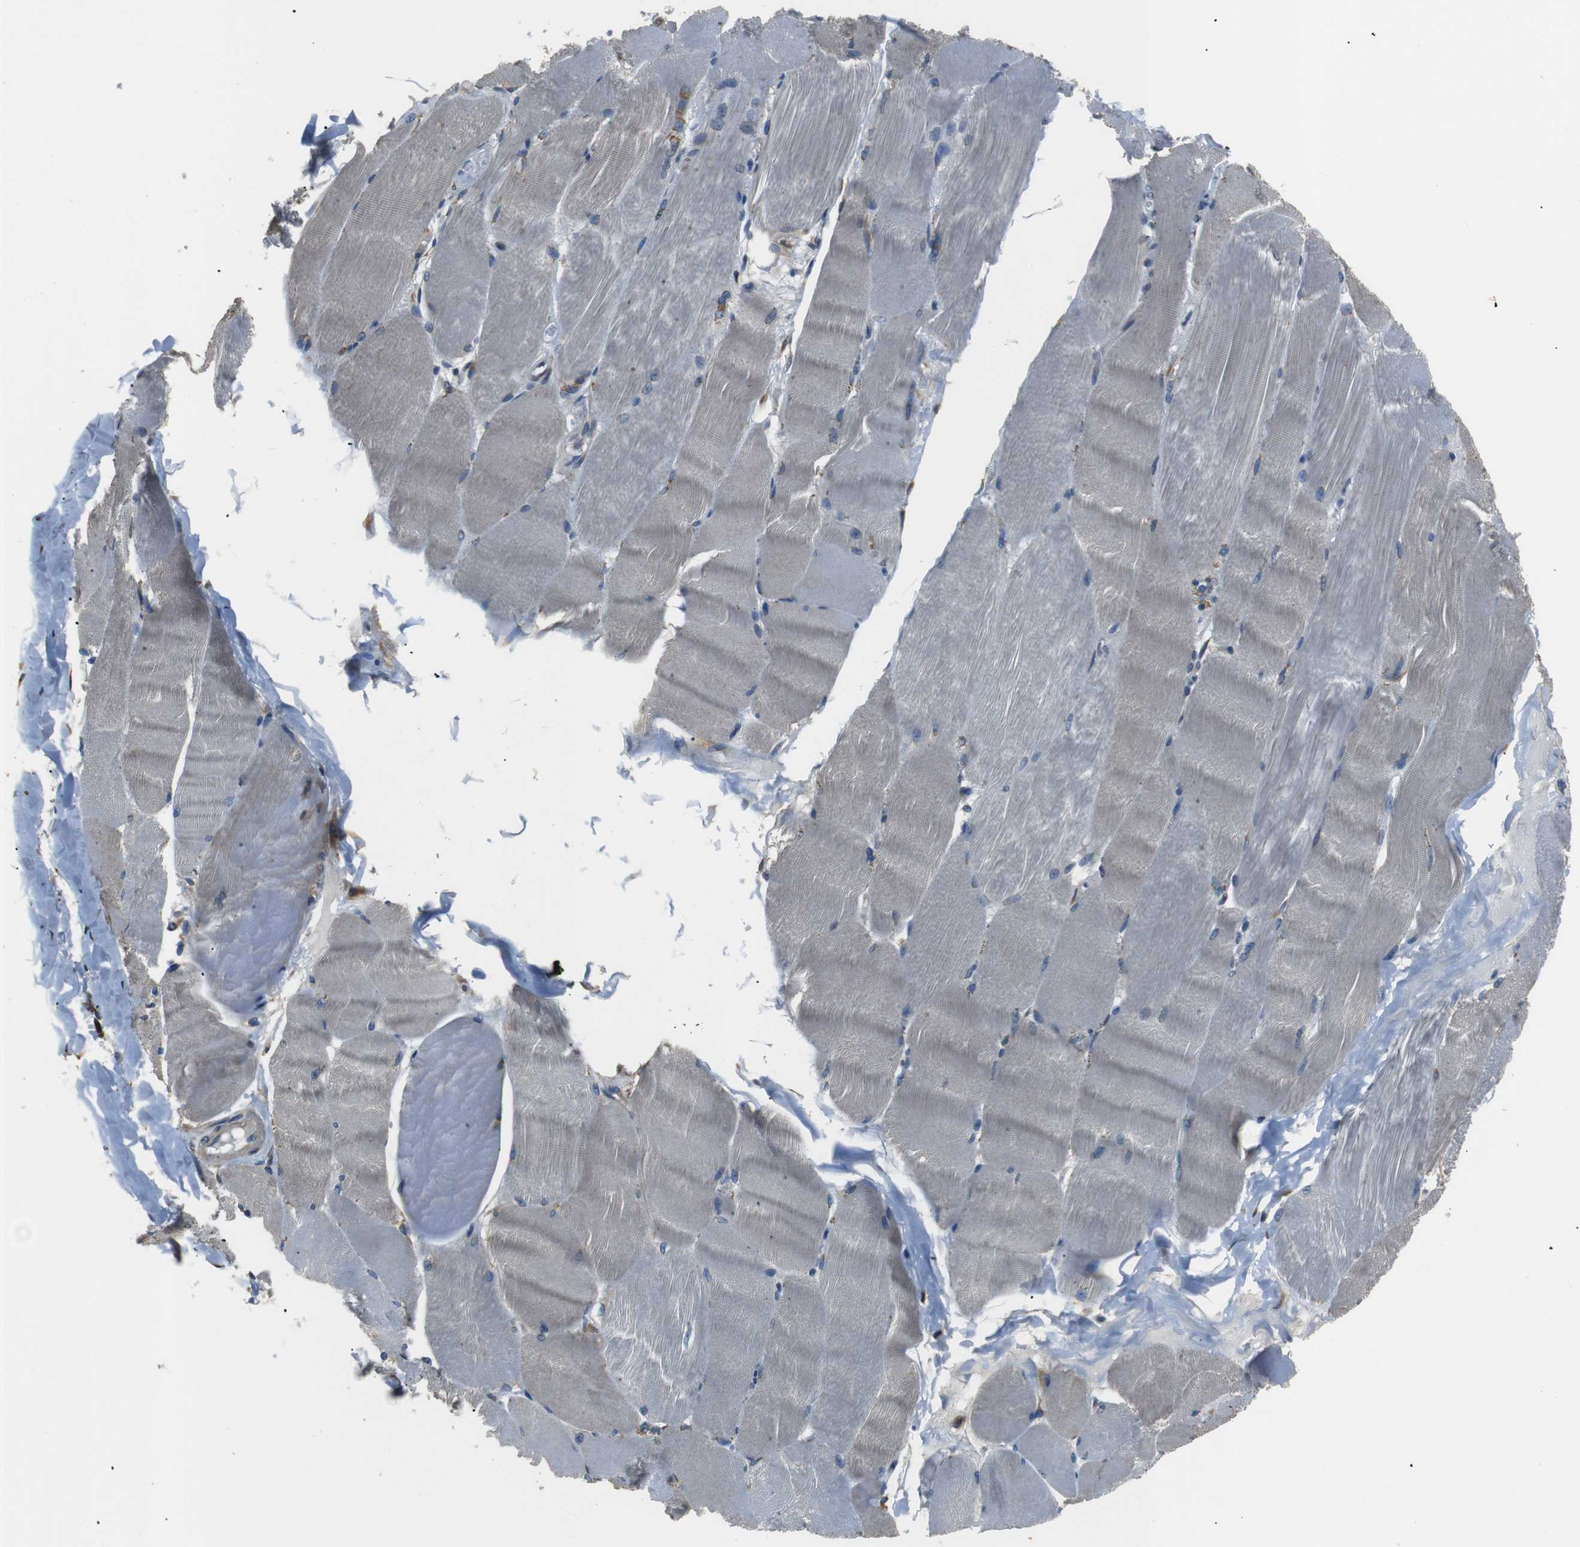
{"staining": {"intensity": "negative", "quantity": "none", "location": "none"}, "tissue": "skeletal muscle", "cell_type": "Myocytes", "image_type": "normal", "snomed": [{"axis": "morphology", "description": "Normal tissue, NOS"}, {"axis": "topography", "description": "Skin"}, {"axis": "topography", "description": "Skeletal muscle"}], "caption": "IHC histopathology image of benign skeletal muscle: skeletal muscle stained with DAB demonstrates no significant protein staining in myocytes.", "gene": "TMED2", "patient": {"sex": "male", "age": 83}}